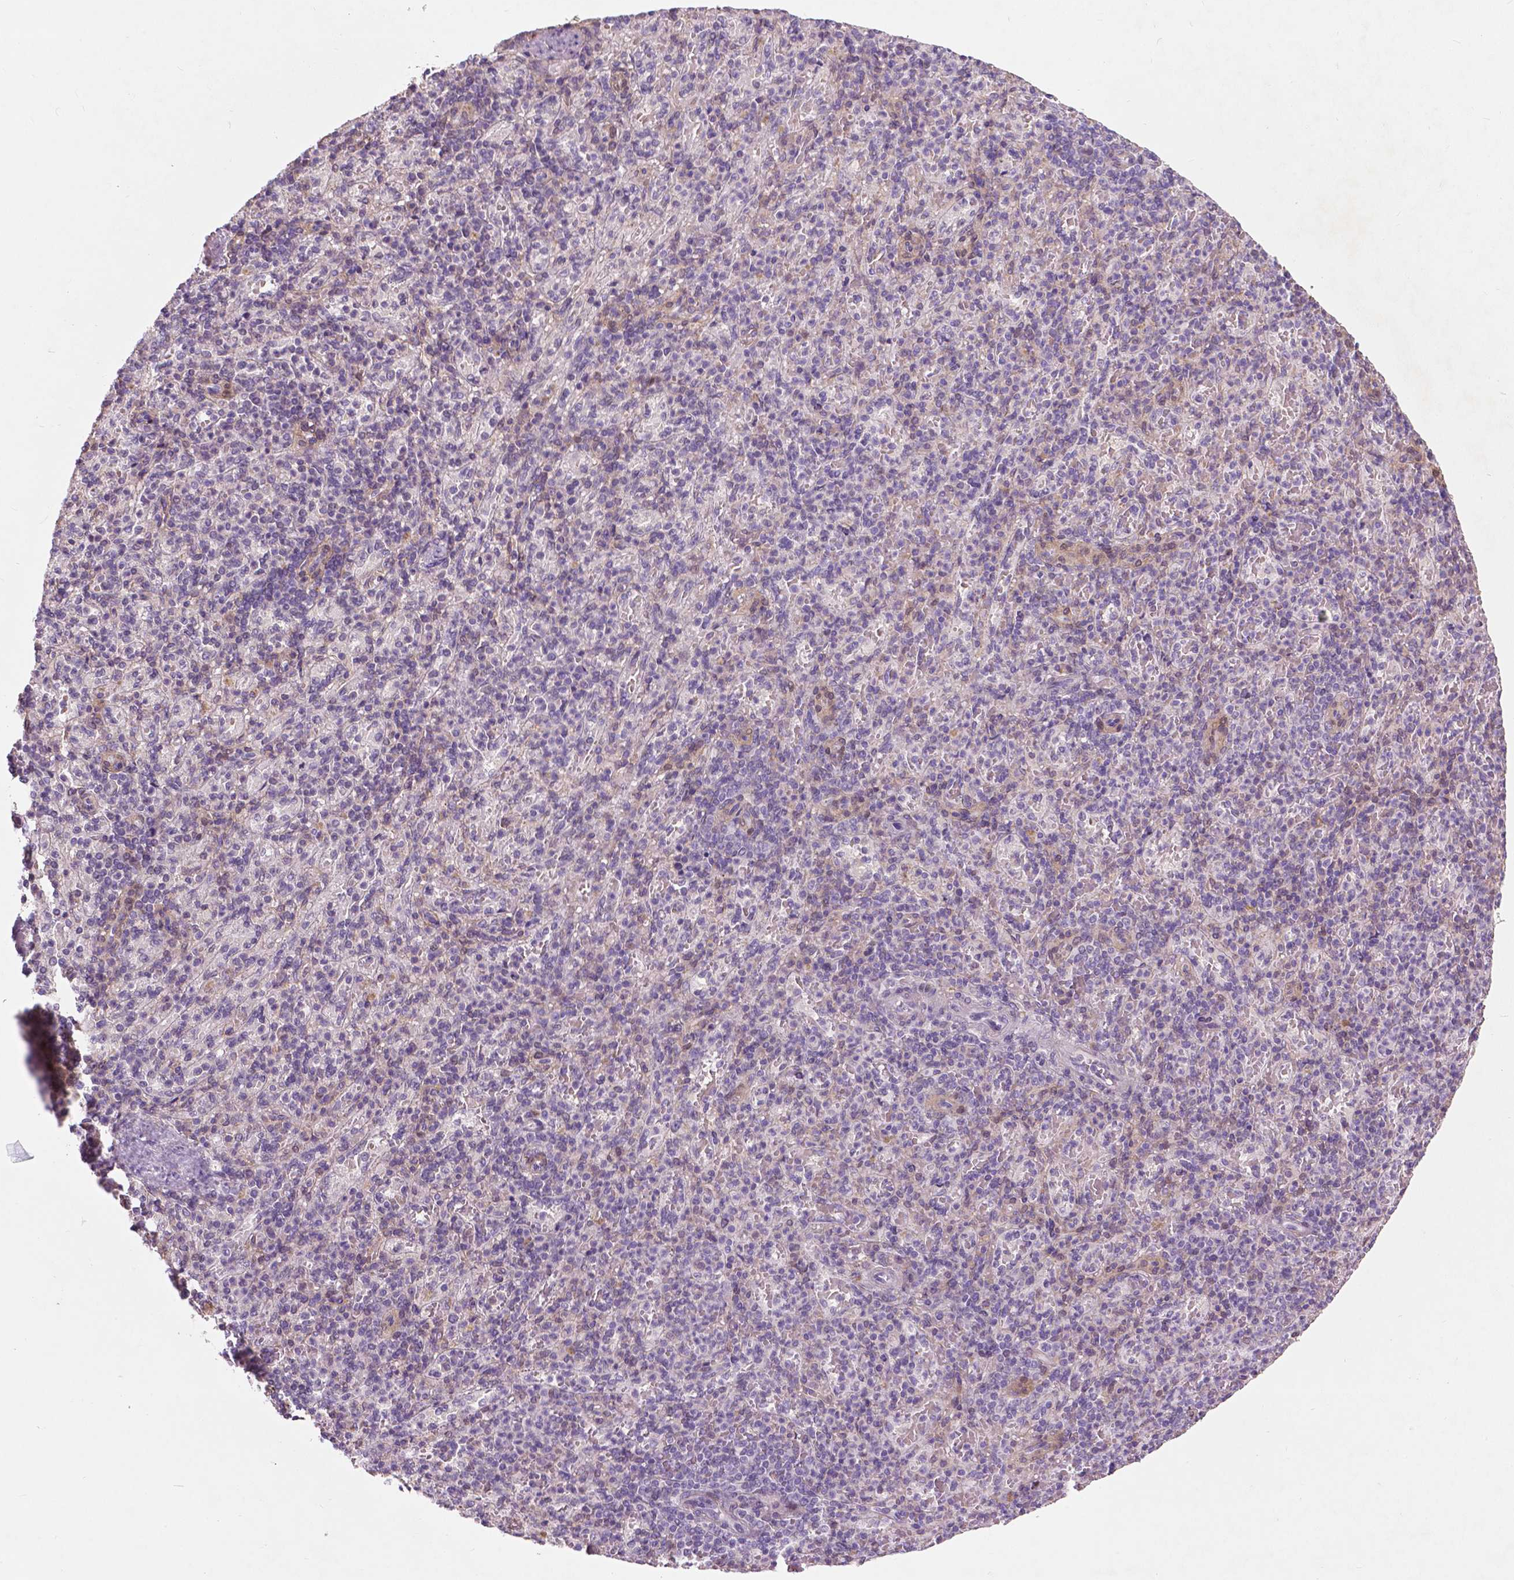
{"staining": {"intensity": "negative", "quantity": "none", "location": "none"}, "tissue": "spleen", "cell_type": "Cells in red pulp", "image_type": "normal", "snomed": [{"axis": "morphology", "description": "Normal tissue, NOS"}, {"axis": "topography", "description": "Spleen"}], "caption": "DAB immunohistochemical staining of normal human spleen demonstrates no significant expression in cells in red pulp. (Stains: DAB immunohistochemistry (IHC) with hematoxylin counter stain, Microscopy: brightfield microscopy at high magnification).", "gene": "GPR37", "patient": {"sex": "female", "age": 74}}